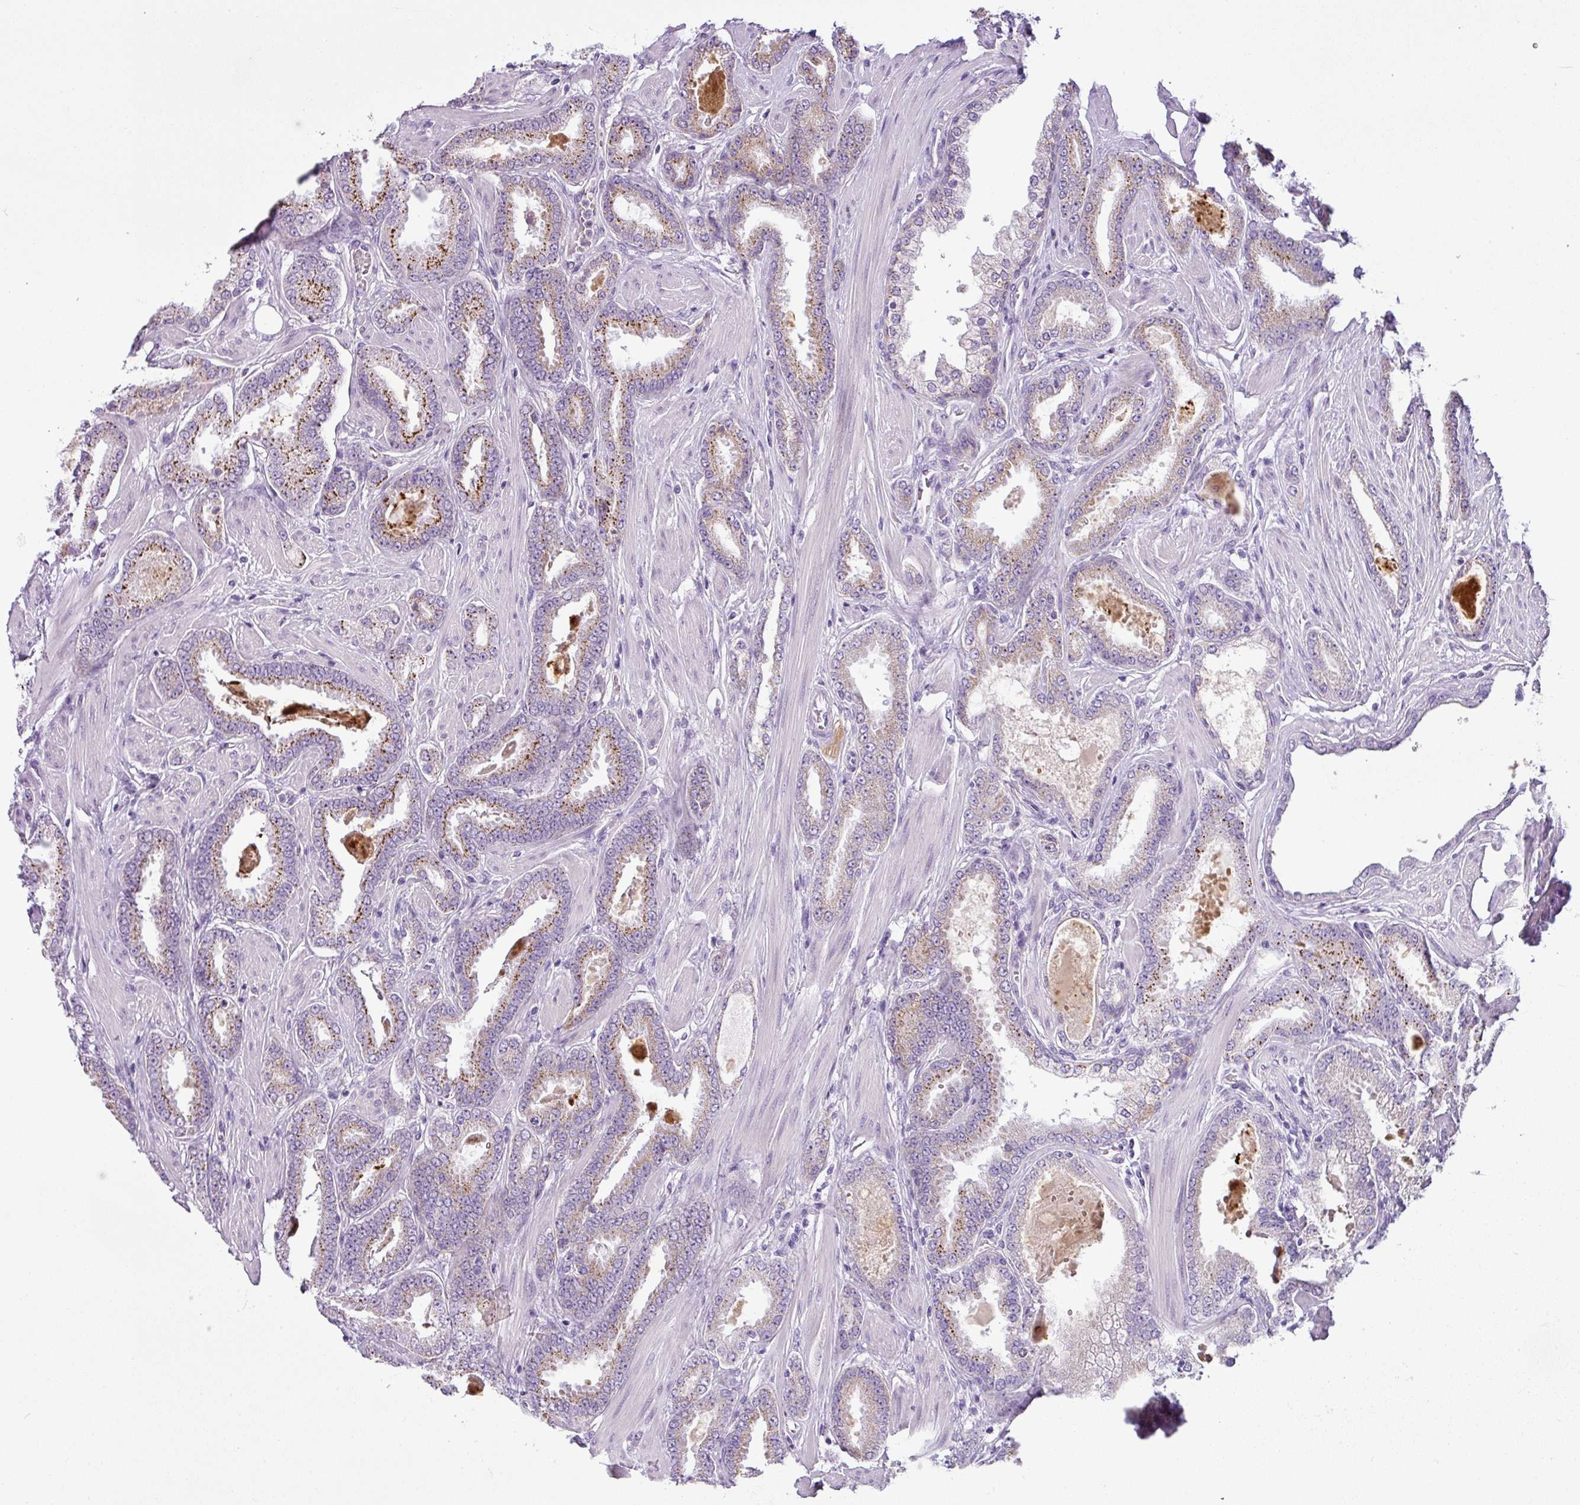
{"staining": {"intensity": "moderate", "quantity": "25%-75%", "location": "cytoplasmic/membranous"}, "tissue": "prostate cancer", "cell_type": "Tumor cells", "image_type": "cancer", "snomed": [{"axis": "morphology", "description": "Adenocarcinoma, Low grade"}, {"axis": "topography", "description": "Prostate"}], "caption": "Prostate adenocarcinoma (low-grade) stained with a protein marker shows moderate staining in tumor cells.", "gene": "HMCN2", "patient": {"sex": "male", "age": 42}}